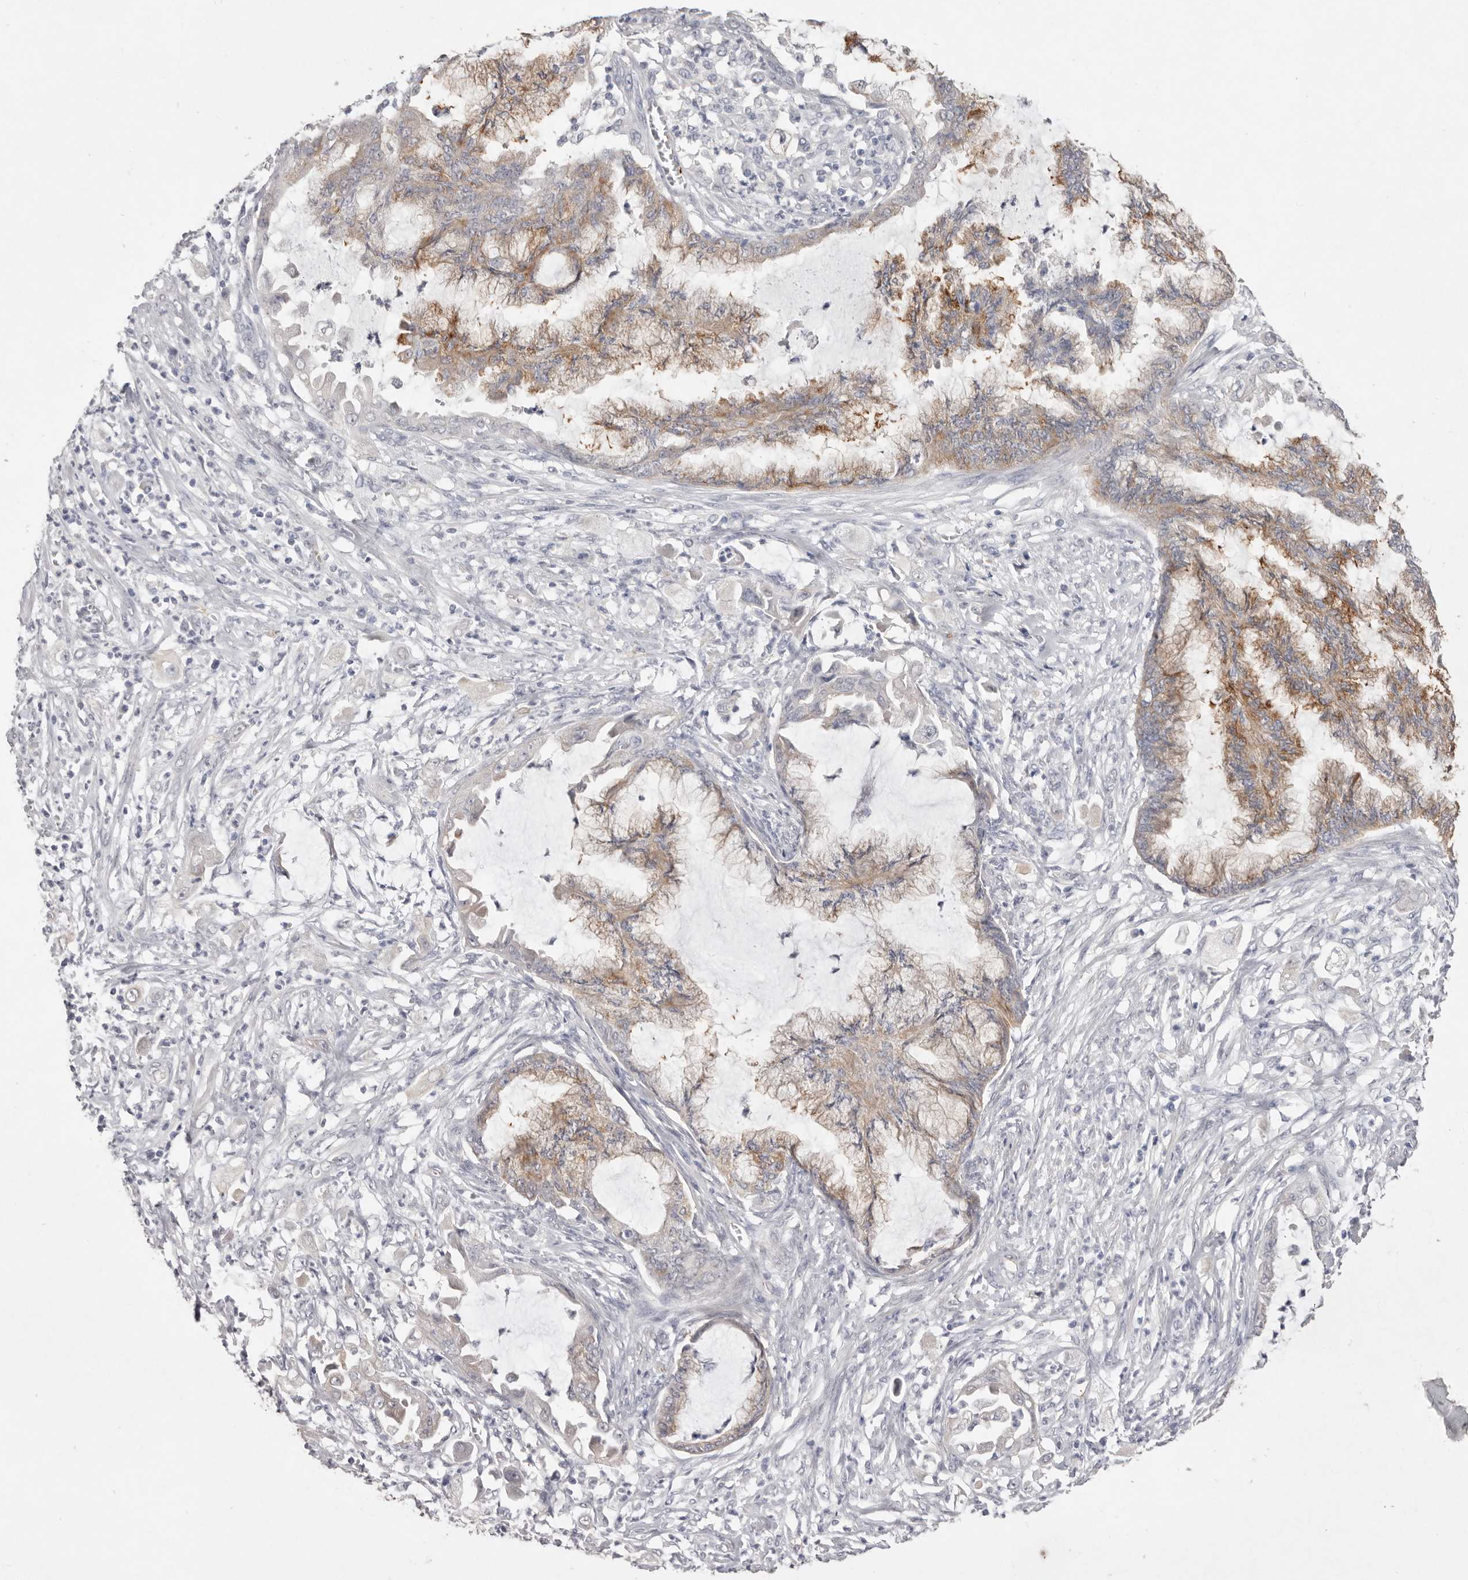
{"staining": {"intensity": "moderate", "quantity": ">75%", "location": "cytoplasmic/membranous"}, "tissue": "endometrial cancer", "cell_type": "Tumor cells", "image_type": "cancer", "snomed": [{"axis": "morphology", "description": "Adenocarcinoma, NOS"}, {"axis": "topography", "description": "Endometrium"}], "caption": "The image exhibits a brown stain indicating the presence of a protein in the cytoplasmic/membranous of tumor cells in endometrial cancer. Immunohistochemistry (ihc) stains the protein in brown and the nuclei are stained blue.", "gene": "ZYG11B", "patient": {"sex": "female", "age": 86}}